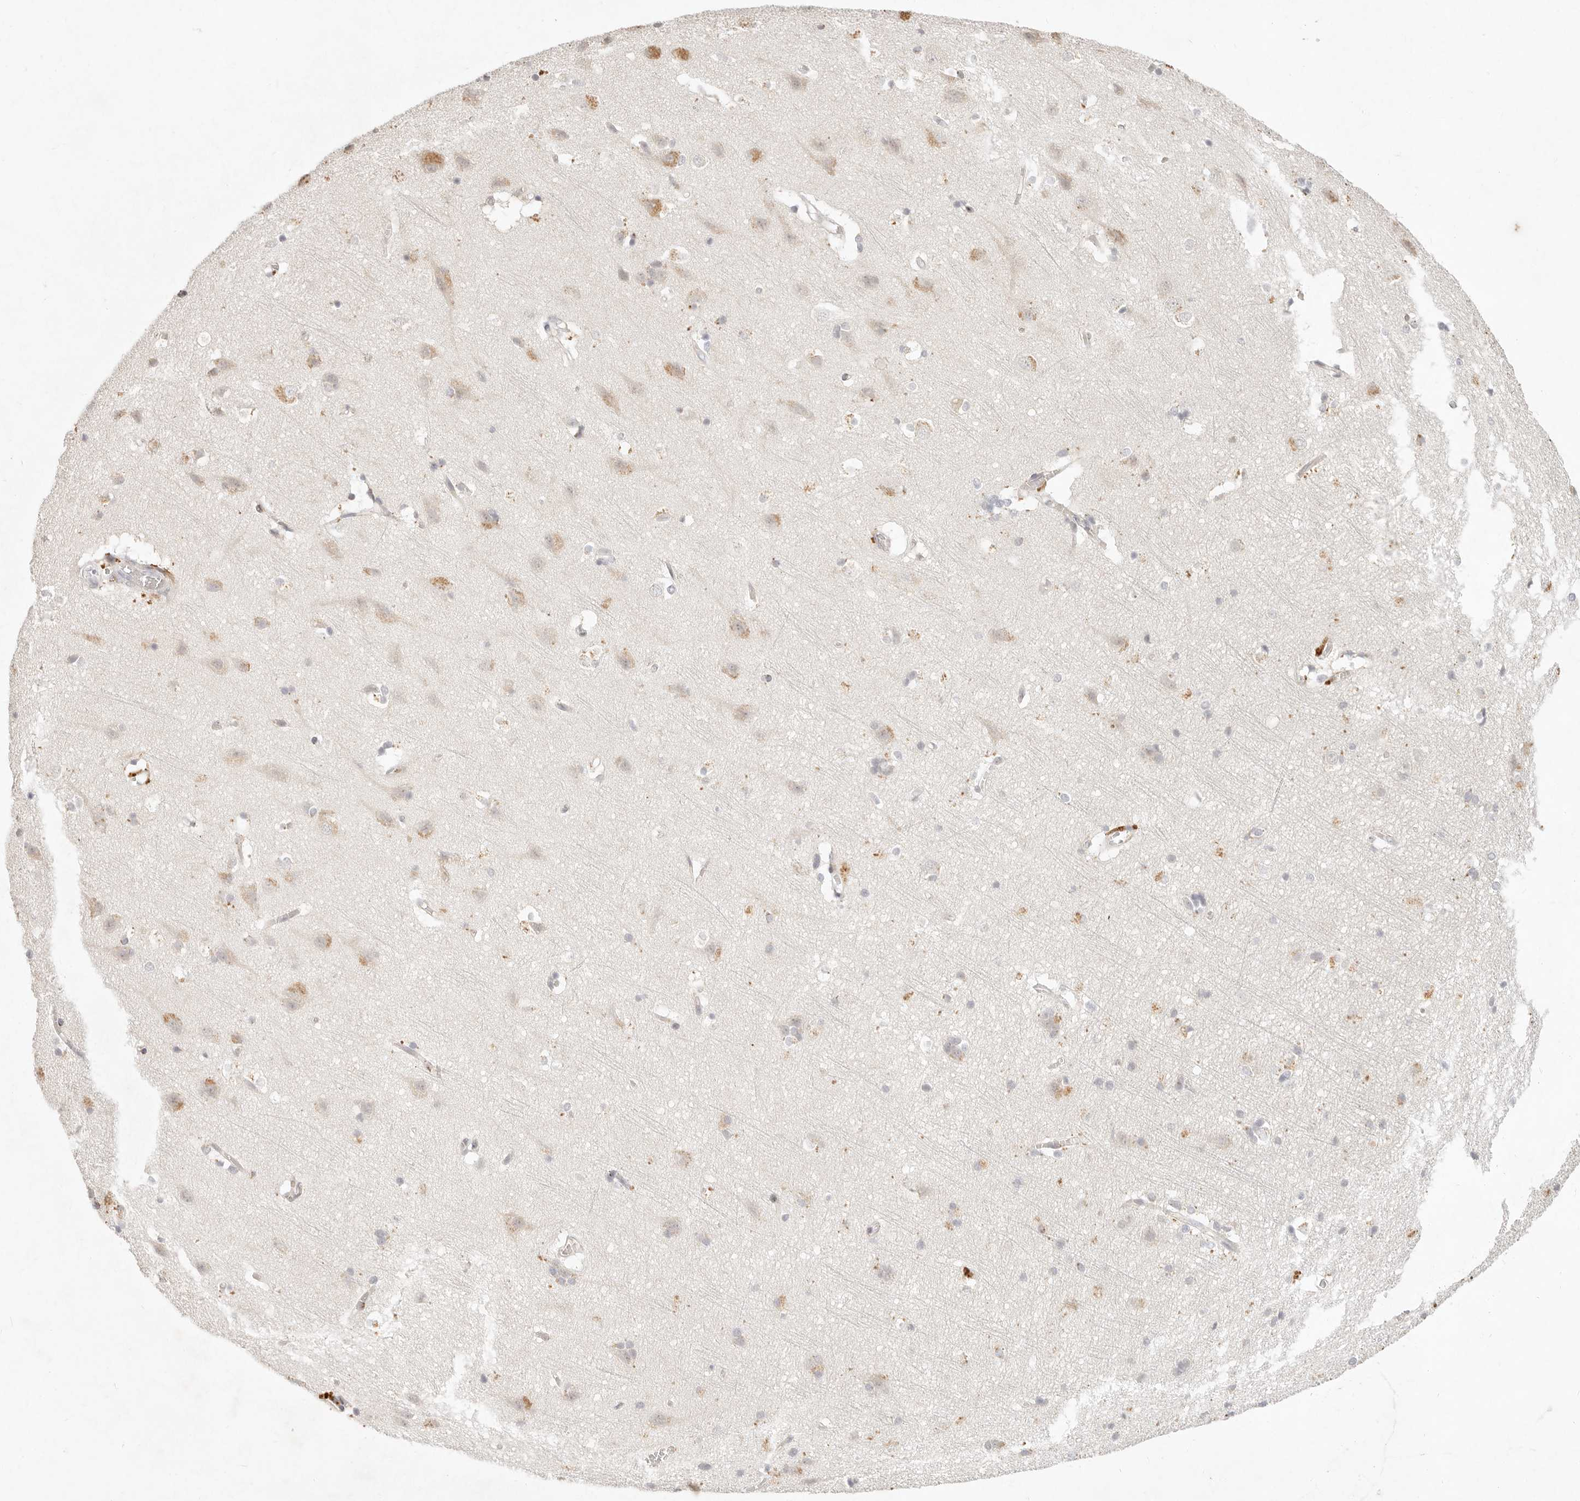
{"staining": {"intensity": "weak", "quantity": "25%-75%", "location": "cytoplasmic/membranous"}, "tissue": "cerebral cortex", "cell_type": "Endothelial cells", "image_type": "normal", "snomed": [{"axis": "morphology", "description": "Normal tissue, NOS"}, {"axis": "topography", "description": "Cerebral cortex"}], "caption": "Immunohistochemistry (IHC) histopathology image of unremarkable cerebral cortex: human cerebral cortex stained using immunohistochemistry (IHC) shows low levels of weak protein expression localized specifically in the cytoplasmic/membranous of endothelial cells, appearing as a cytoplasmic/membranous brown color.", "gene": "C1orf127", "patient": {"sex": "male", "age": 54}}